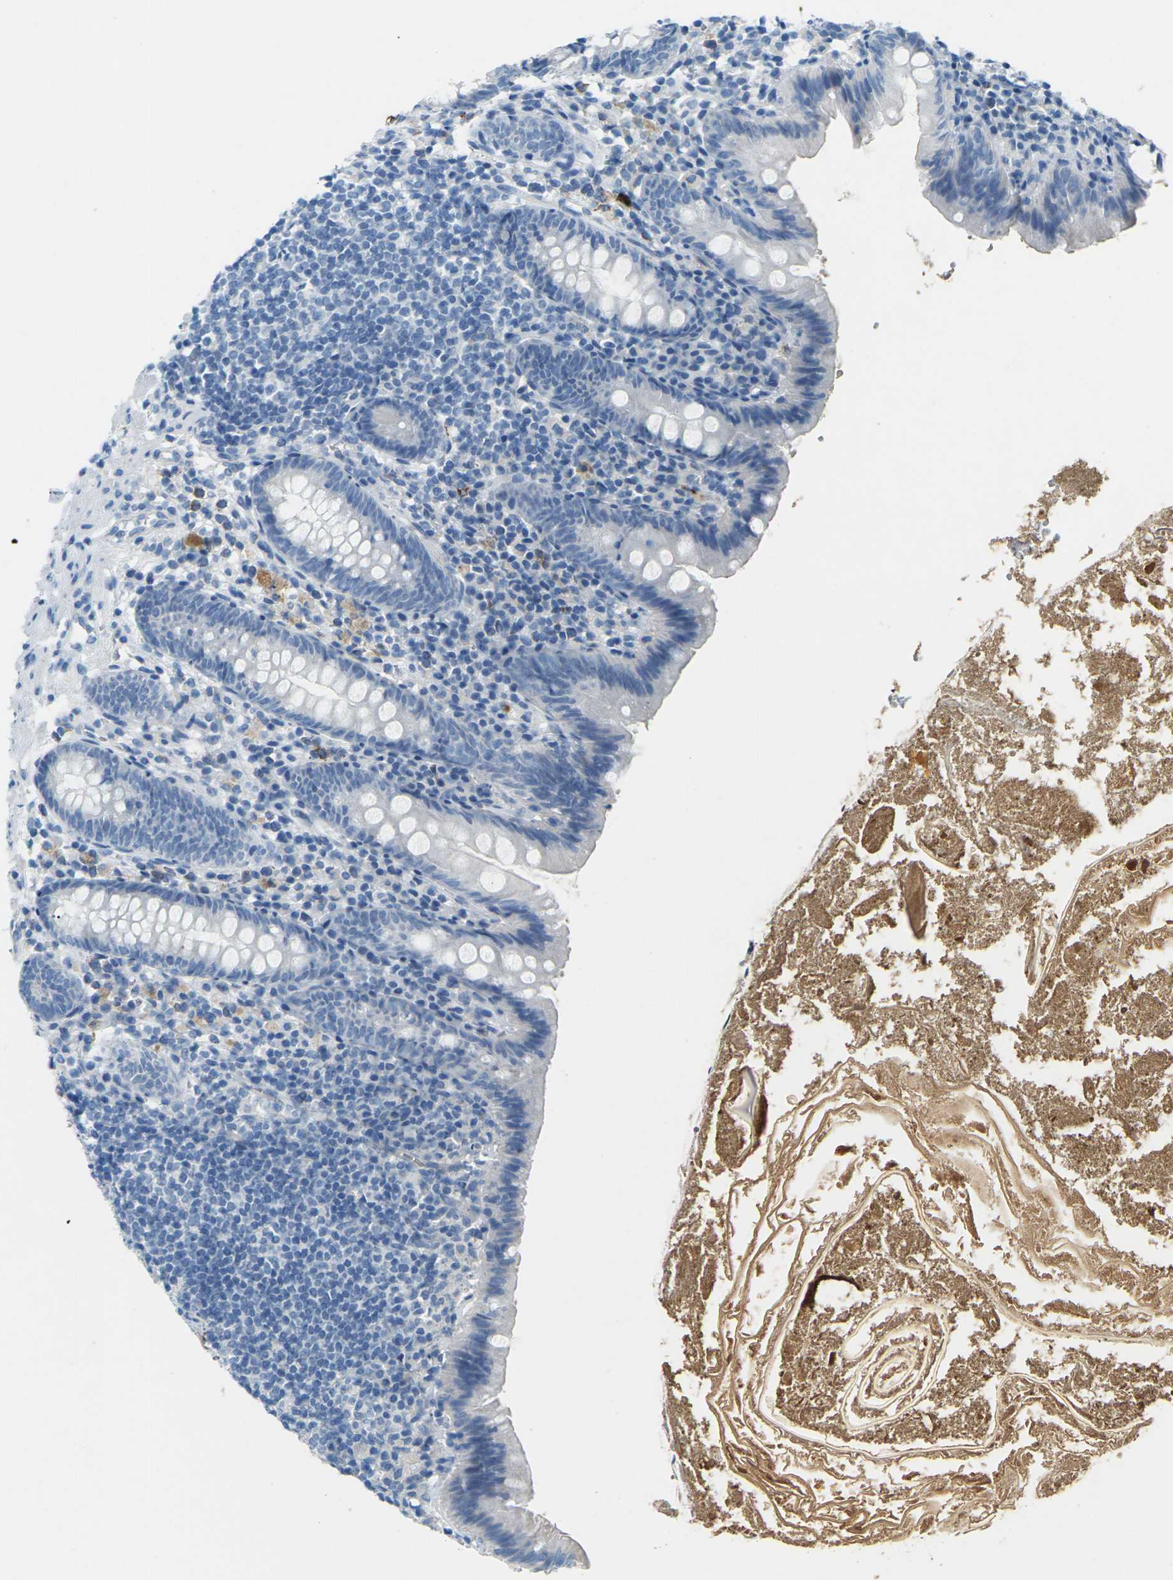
{"staining": {"intensity": "negative", "quantity": "none", "location": "none"}, "tissue": "appendix", "cell_type": "Glandular cells", "image_type": "normal", "snomed": [{"axis": "morphology", "description": "Normal tissue, NOS"}, {"axis": "topography", "description": "Appendix"}], "caption": "A high-resolution histopathology image shows immunohistochemistry (IHC) staining of unremarkable appendix, which exhibits no significant staining in glandular cells. (Stains: DAB (3,3'-diaminobenzidine) immunohistochemistry (IHC) with hematoxylin counter stain, Microscopy: brightfield microscopy at high magnification).", "gene": "CDH16", "patient": {"sex": "male", "age": 52}}